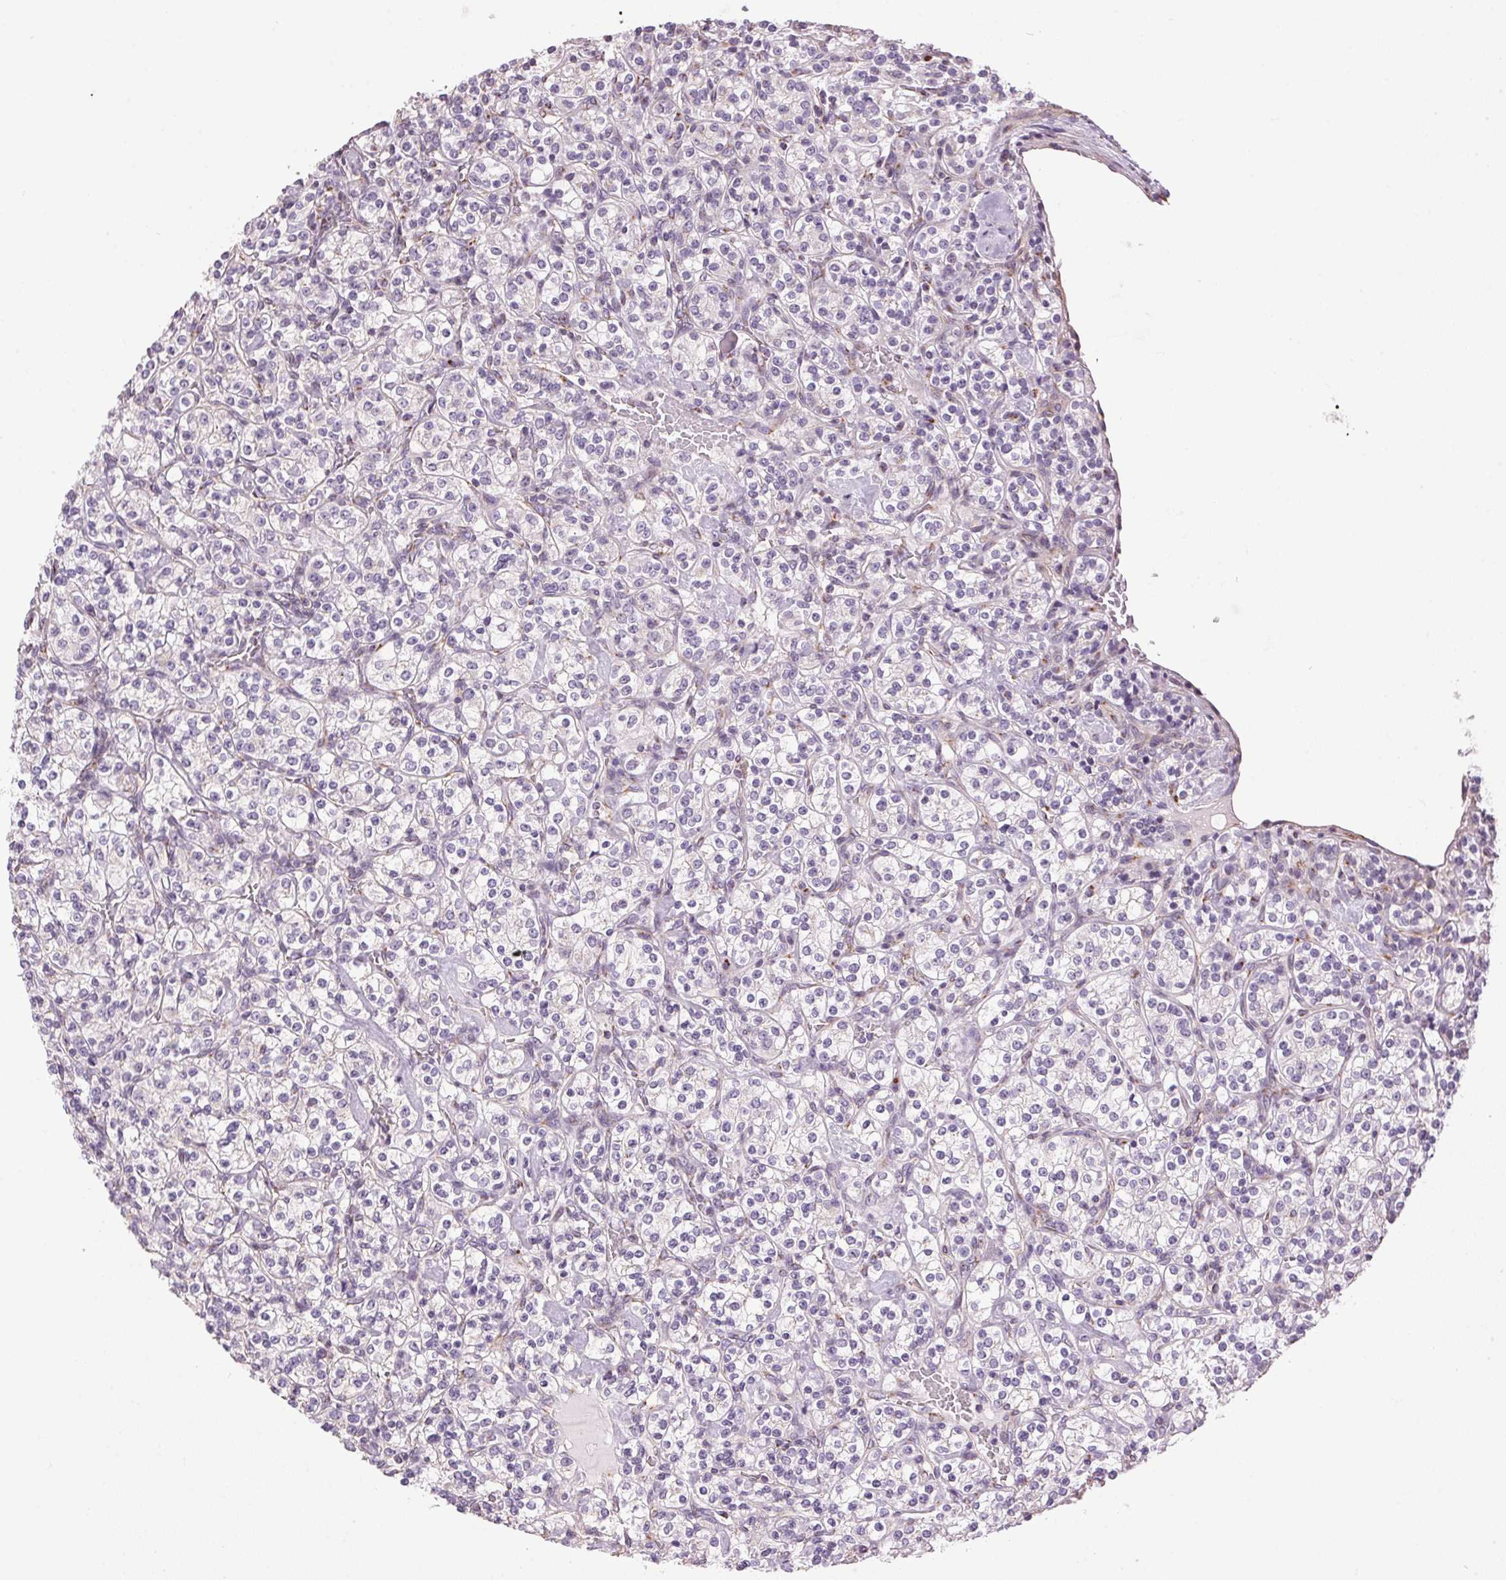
{"staining": {"intensity": "negative", "quantity": "none", "location": "none"}, "tissue": "renal cancer", "cell_type": "Tumor cells", "image_type": "cancer", "snomed": [{"axis": "morphology", "description": "Adenocarcinoma, NOS"}, {"axis": "topography", "description": "Kidney"}], "caption": "Human renal cancer stained for a protein using immunohistochemistry exhibits no expression in tumor cells.", "gene": "GOLPH3", "patient": {"sex": "male", "age": 77}}